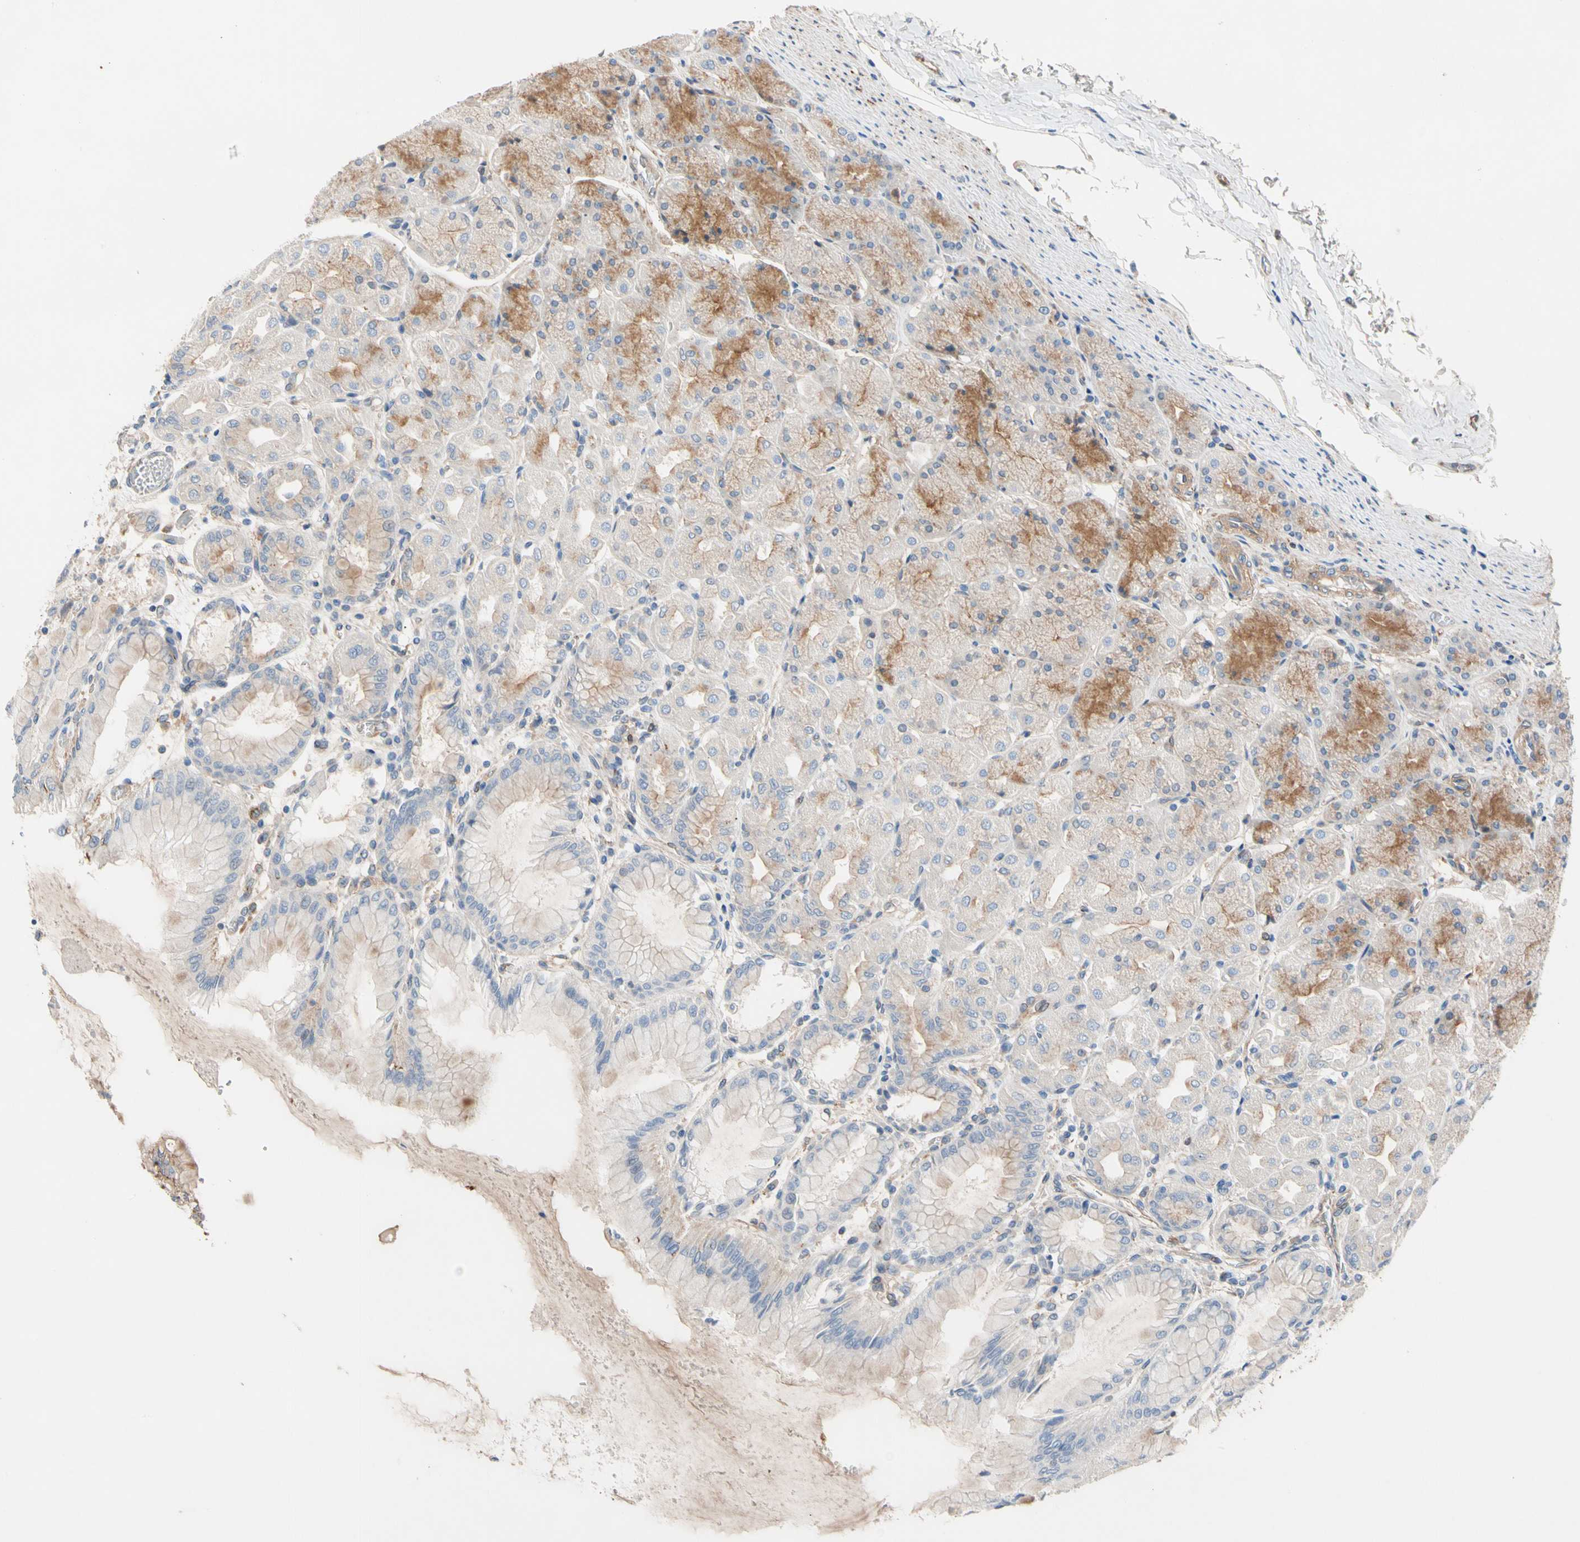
{"staining": {"intensity": "moderate", "quantity": "25%-75%", "location": "cytoplasmic/membranous"}, "tissue": "stomach", "cell_type": "Glandular cells", "image_type": "normal", "snomed": [{"axis": "morphology", "description": "Normal tissue, NOS"}, {"axis": "topography", "description": "Stomach, upper"}], "caption": "The immunohistochemical stain shows moderate cytoplasmic/membranous expression in glandular cells of benign stomach. Nuclei are stained in blue.", "gene": "ENTREP3", "patient": {"sex": "female", "age": 56}}